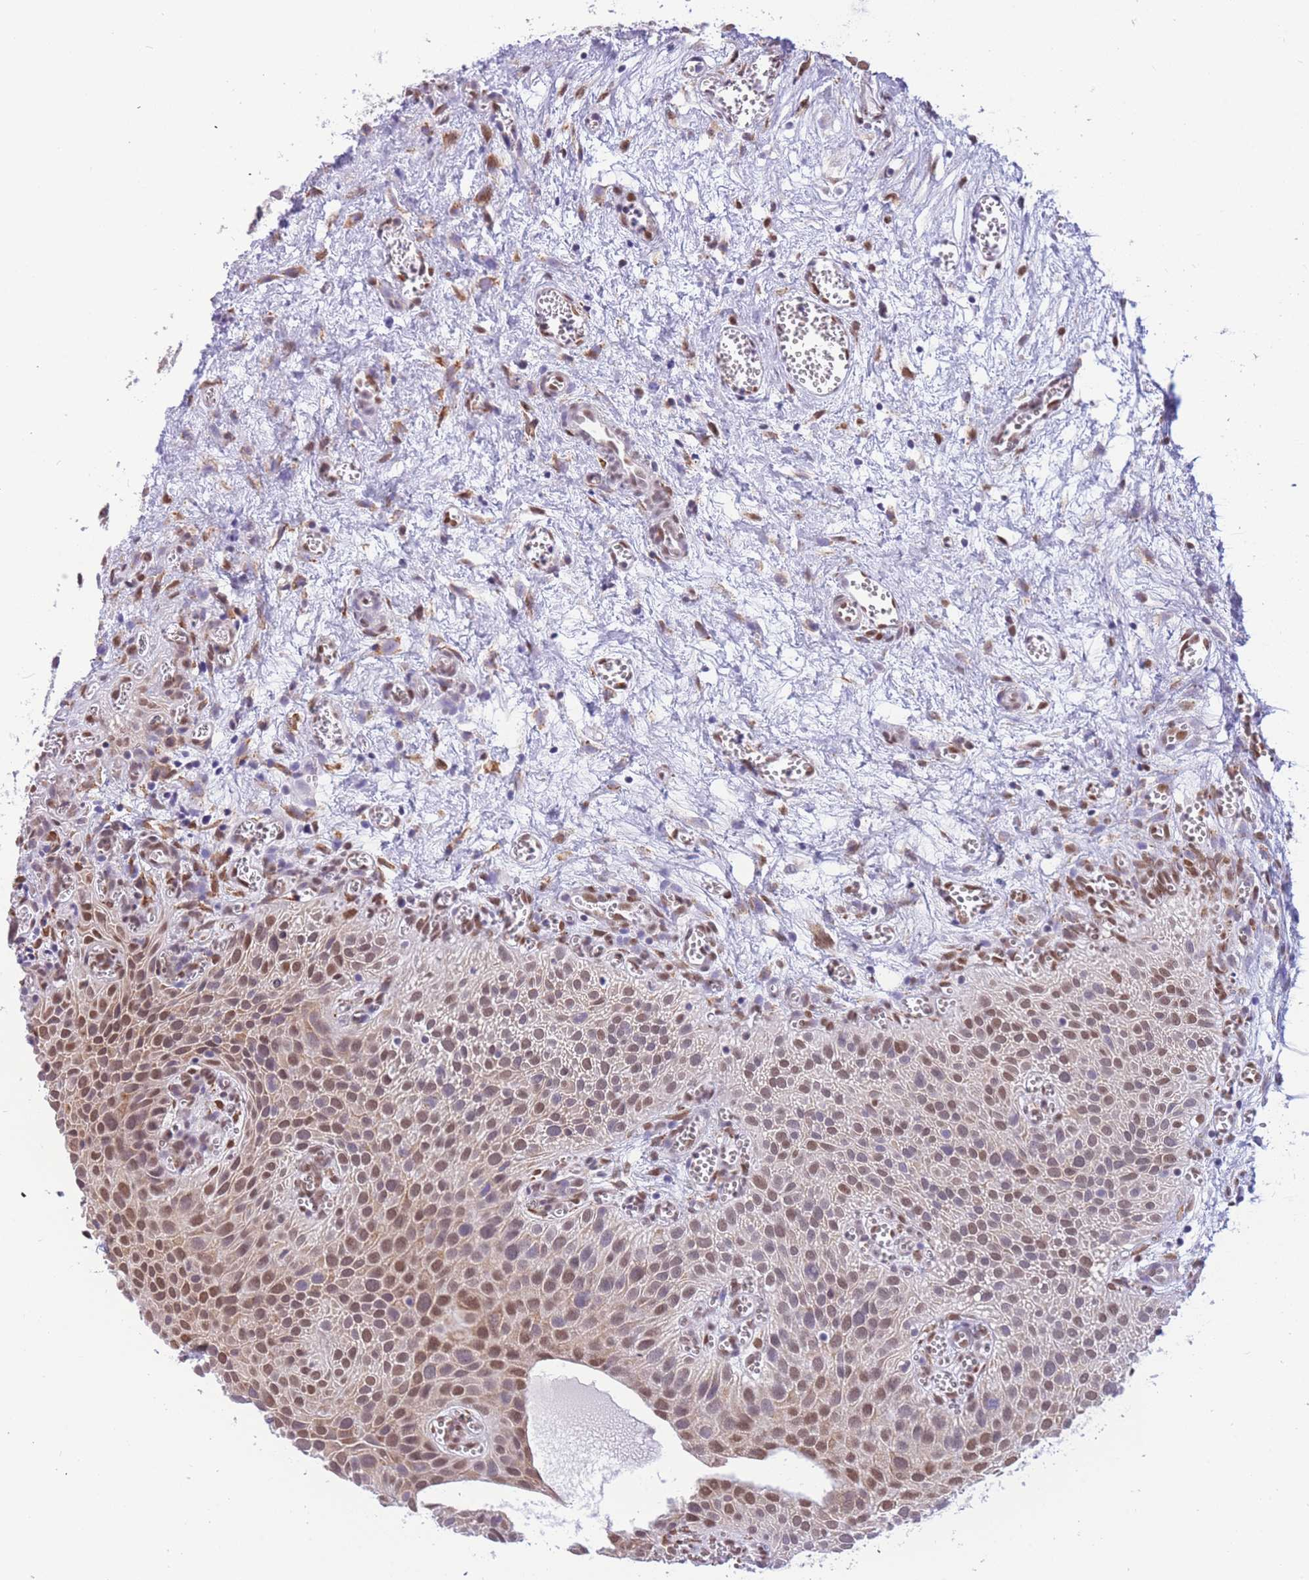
{"staining": {"intensity": "moderate", "quantity": ">75%", "location": "nuclear"}, "tissue": "urothelial cancer", "cell_type": "Tumor cells", "image_type": "cancer", "snomed": [{"axis": "morphology", "description": "Urothelial carcinoma, Low grade"}, {"axis": "topography", "description": "Urinary bladder"}], "caption": "The micrograph exhibits a brown stain indicating the presence of a protein in the nuclear of tumor cells in urothelial cancer.", "gene": "FAM153A", "patient": {"sex": "male", "age": 88}}